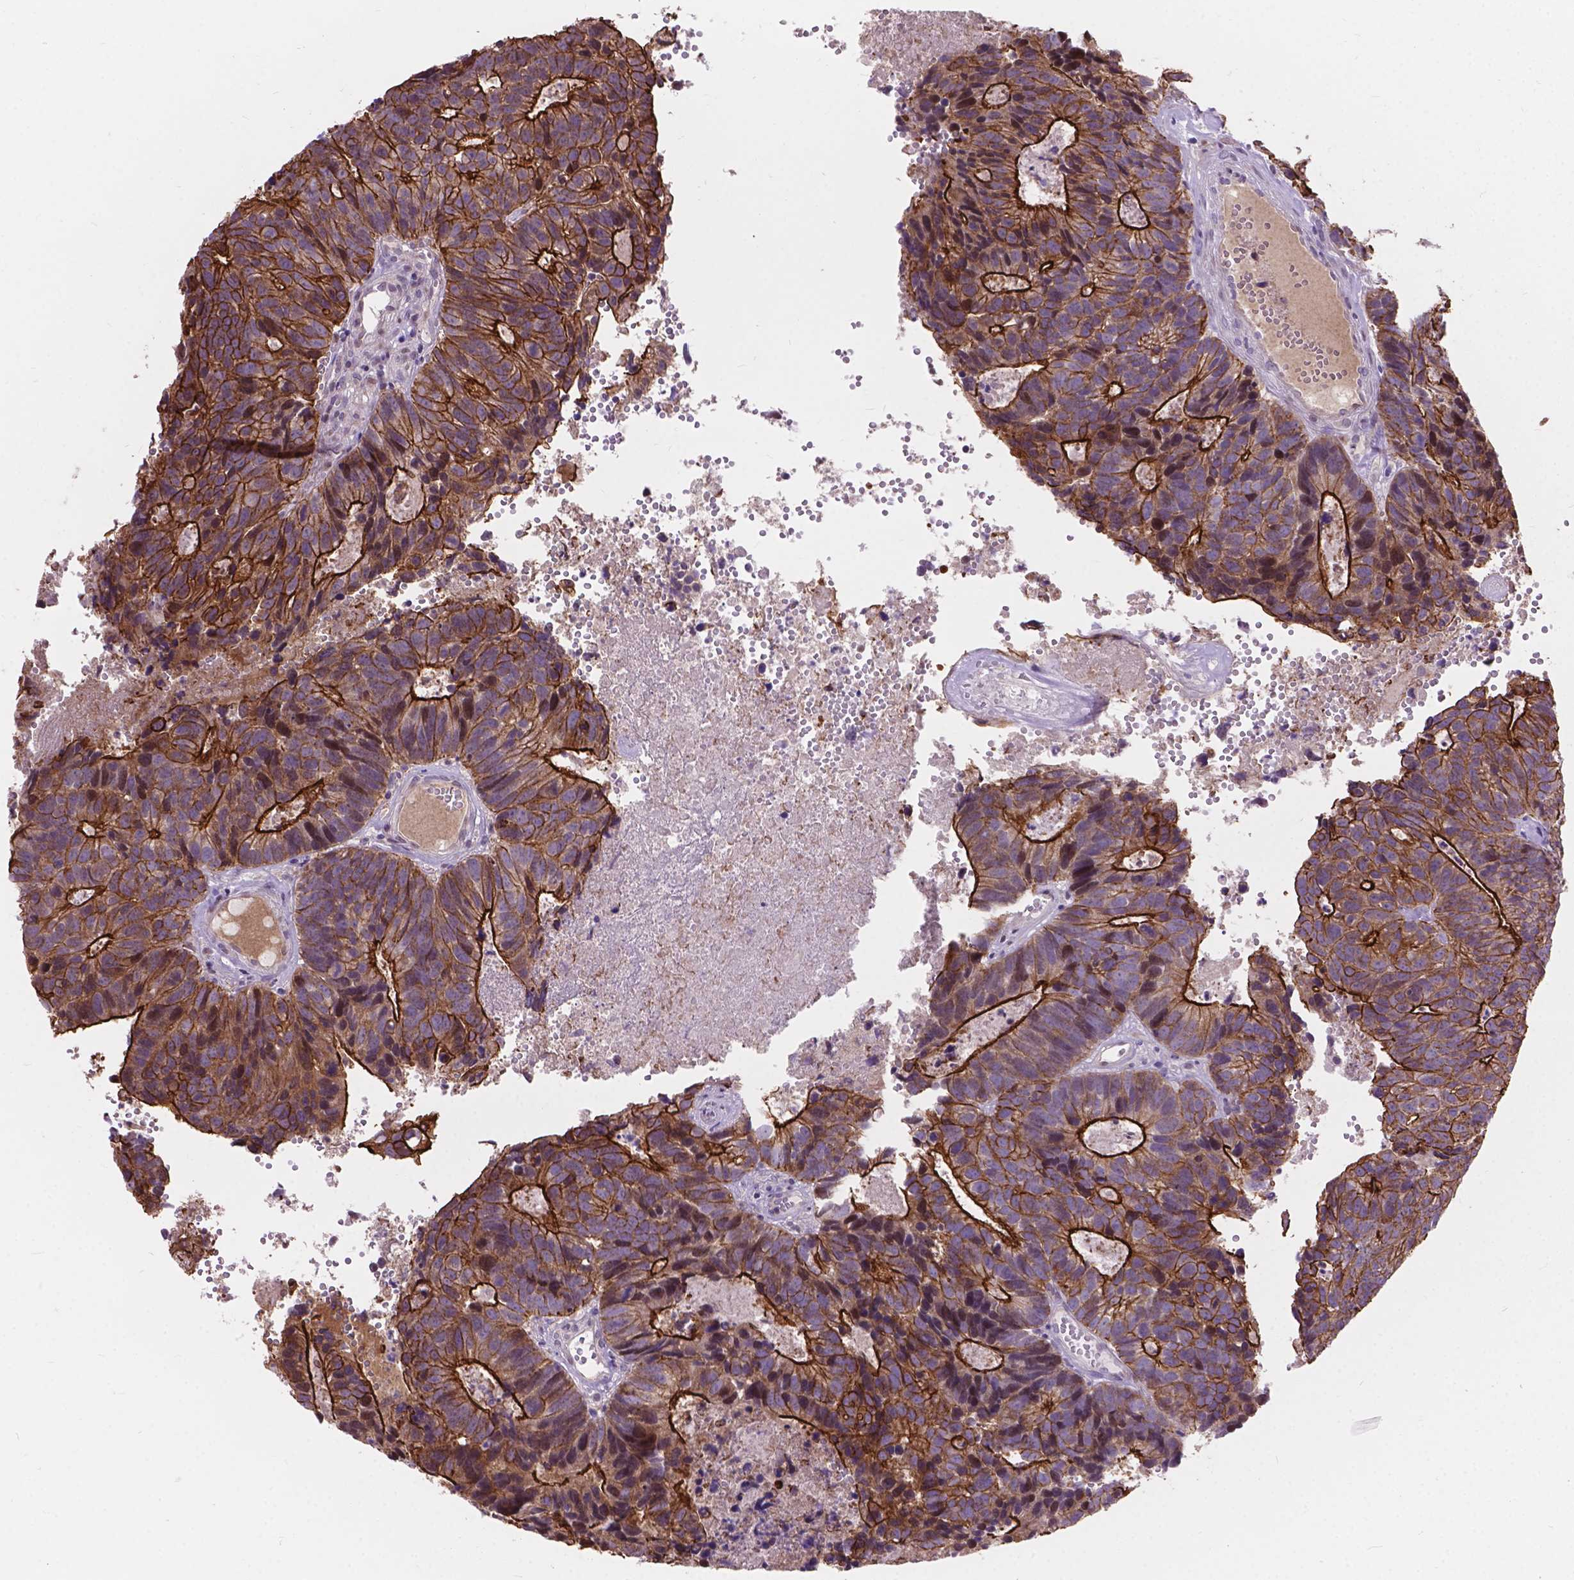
{"staining": {"intensity": "strong", "quantity": "25%-75%", "location": "cytoplasmic/membranous"}, "tissue": "head and neck cancer", "cell_type": "Tumor cells", "image_type": "cancer", "snomed": [{"axis": "morphology", "description": "Adenocarcinoma, NOS"}, {"axis": "topography", "description": "Head-Neck"}], "caption": "Approximately 25%-75% of tumor cells in head and neck adenocarcinoma exhibit strong cytoplasmic/membranous protein staining as visualized by brown immunohistochemical staining.", "gene": "MYH14", "patient": {"sex": "male", "age": 62}}